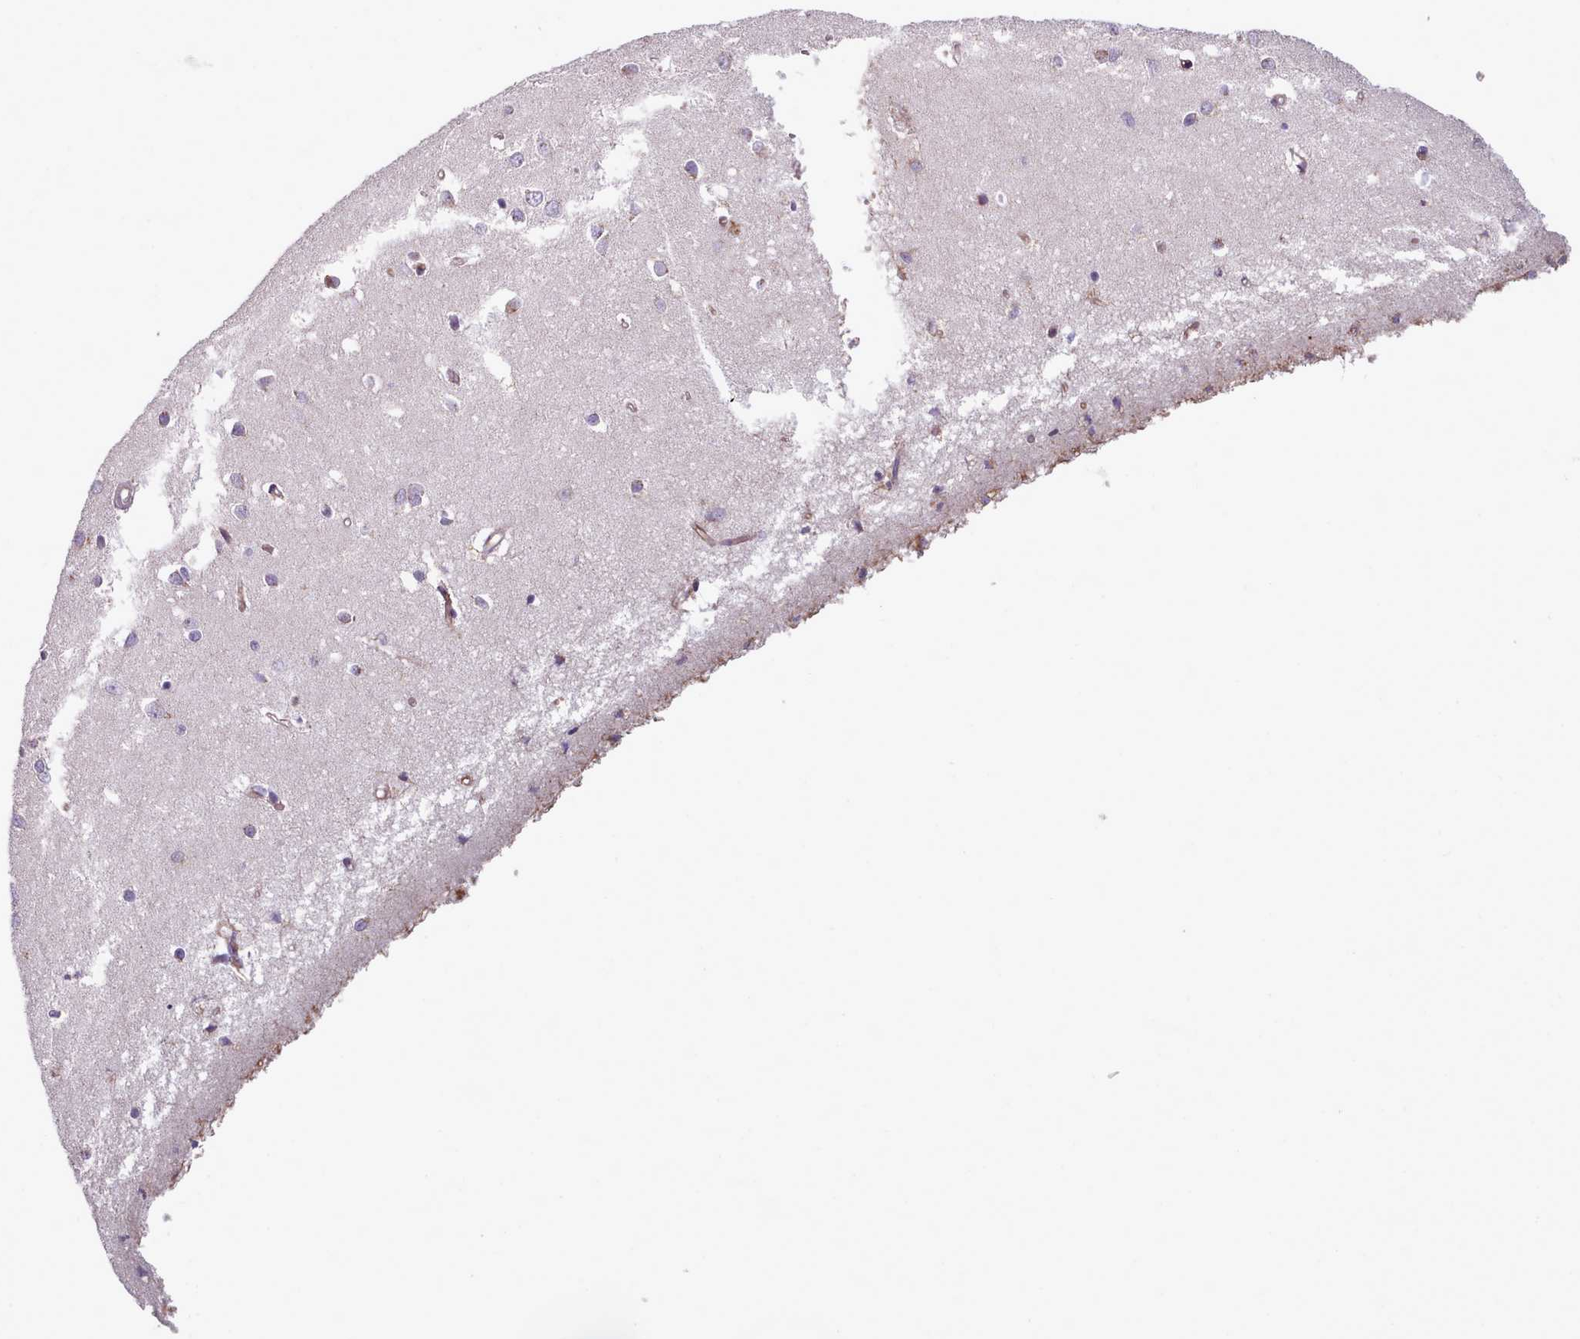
{"staining": {"intensity": "negative", "quantity": "none", "location": "none"}, "tissue": "cerebral cortex", "cell_type": "Endothelial cells", "image_type": "normal", "snomed": [{"axis": "morphology", "description": "Normal tissue, NOS"}, {"axis": "topography", "description": "Cerebral cortex"}], "caption": "IHC micrograph of unremarkable human cerebral cortex stained for a protein (brown), which reveals no expression in endothelial cells. Brightfield microscopy of immunohistochemistry stained with DAB (brown) and hematoxylin (blue), captured at high magnification.", "gene": "SLC52A3", "patient": {"sex": "female", "age": 64}}